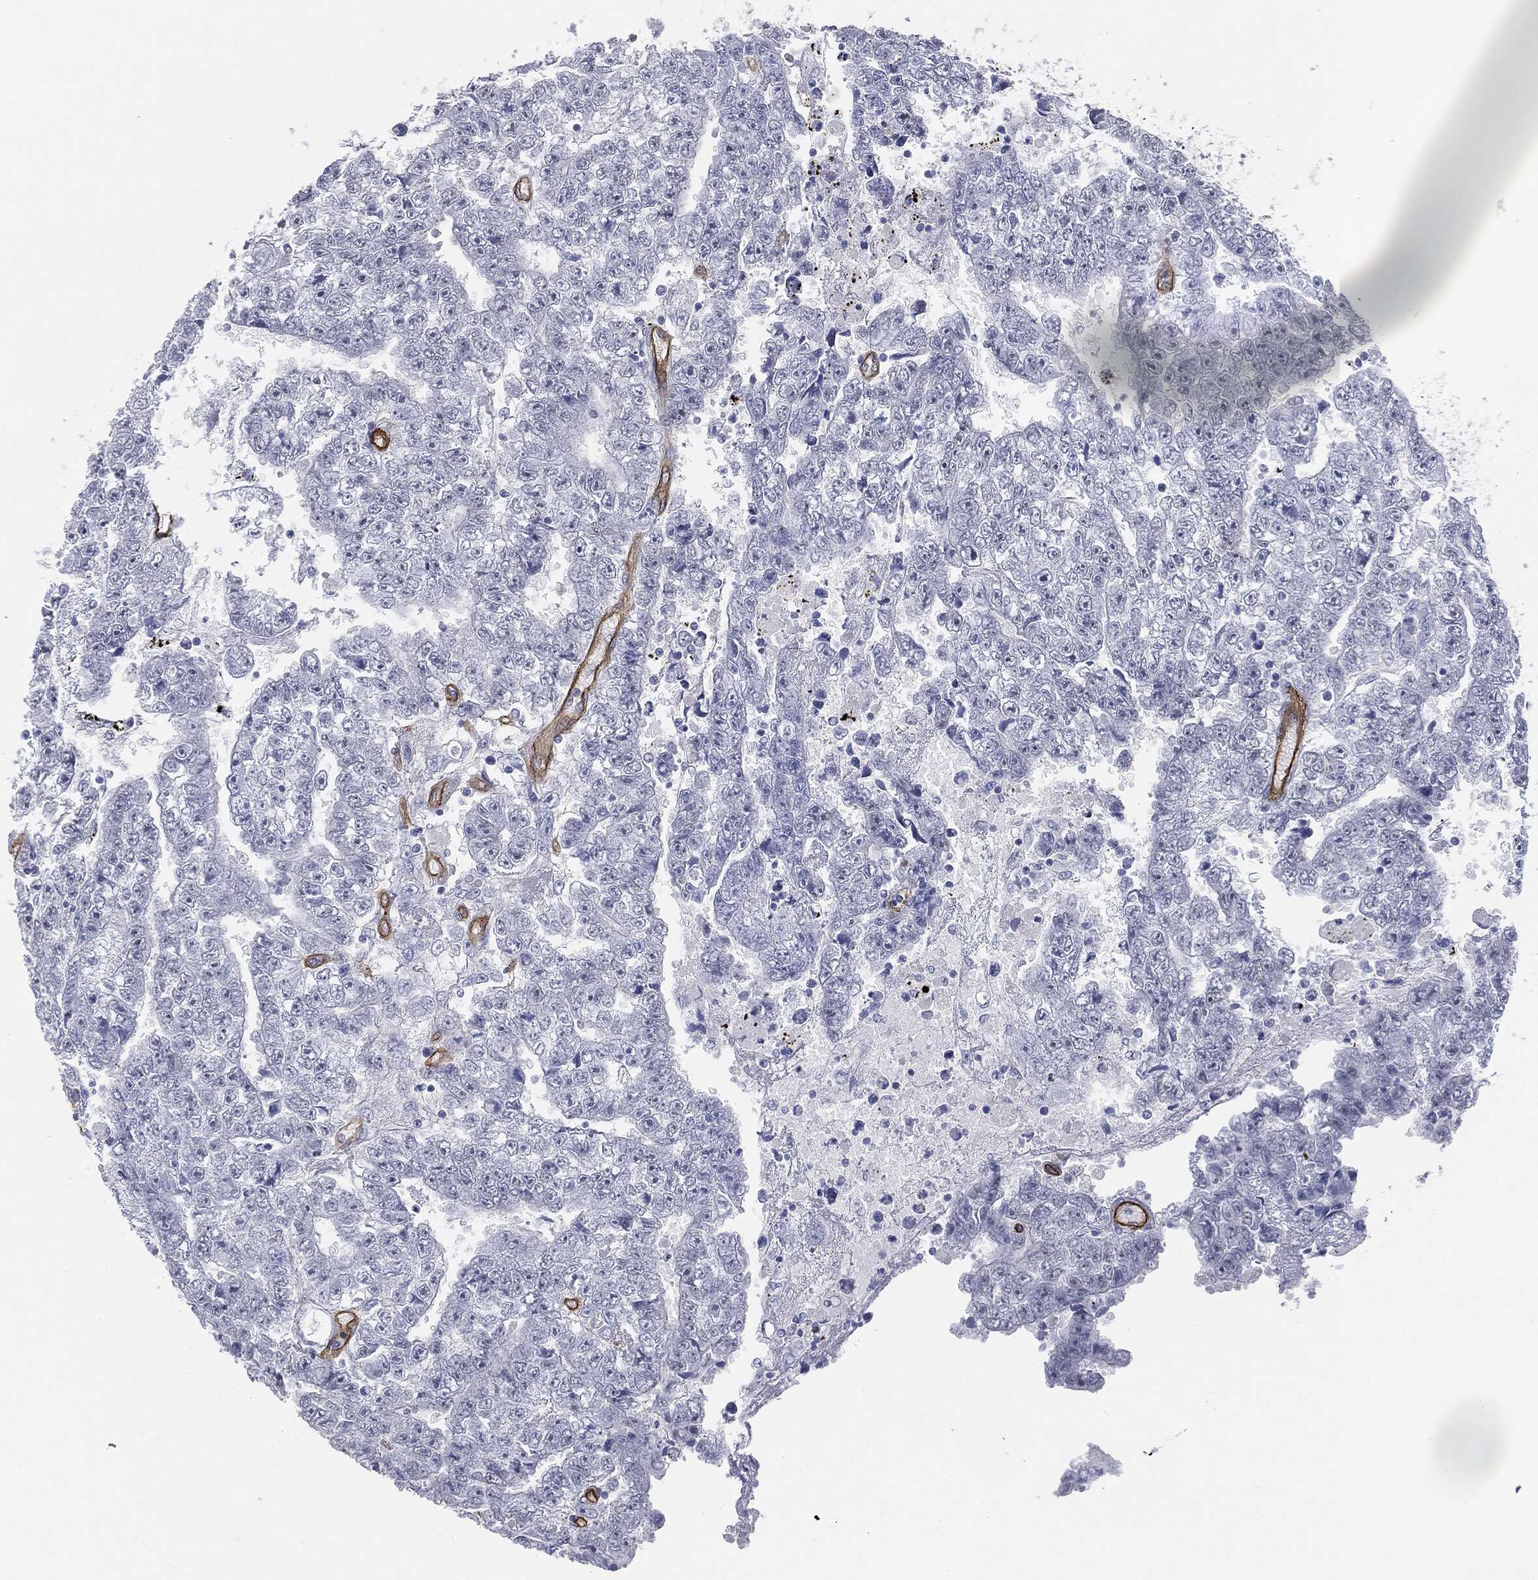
{"staining": {"intensity": "negative", "quantity": "none", "location": "none"}, "tissue": "testis cancer", "cell_type": "Tumor cells", "image_type": "cancer", "snomed": [{"axis": "morphology", "description": "Carcinoma, Embryonal, NOS"}, {"axis": "topography", "description": "Testis"}], "caption": "There is no significant expression in tumor cells of testis cancer (embryonal carcinoma).", "gene": "MUC5AC", "patient": {"sex": "male", "age": 25}}